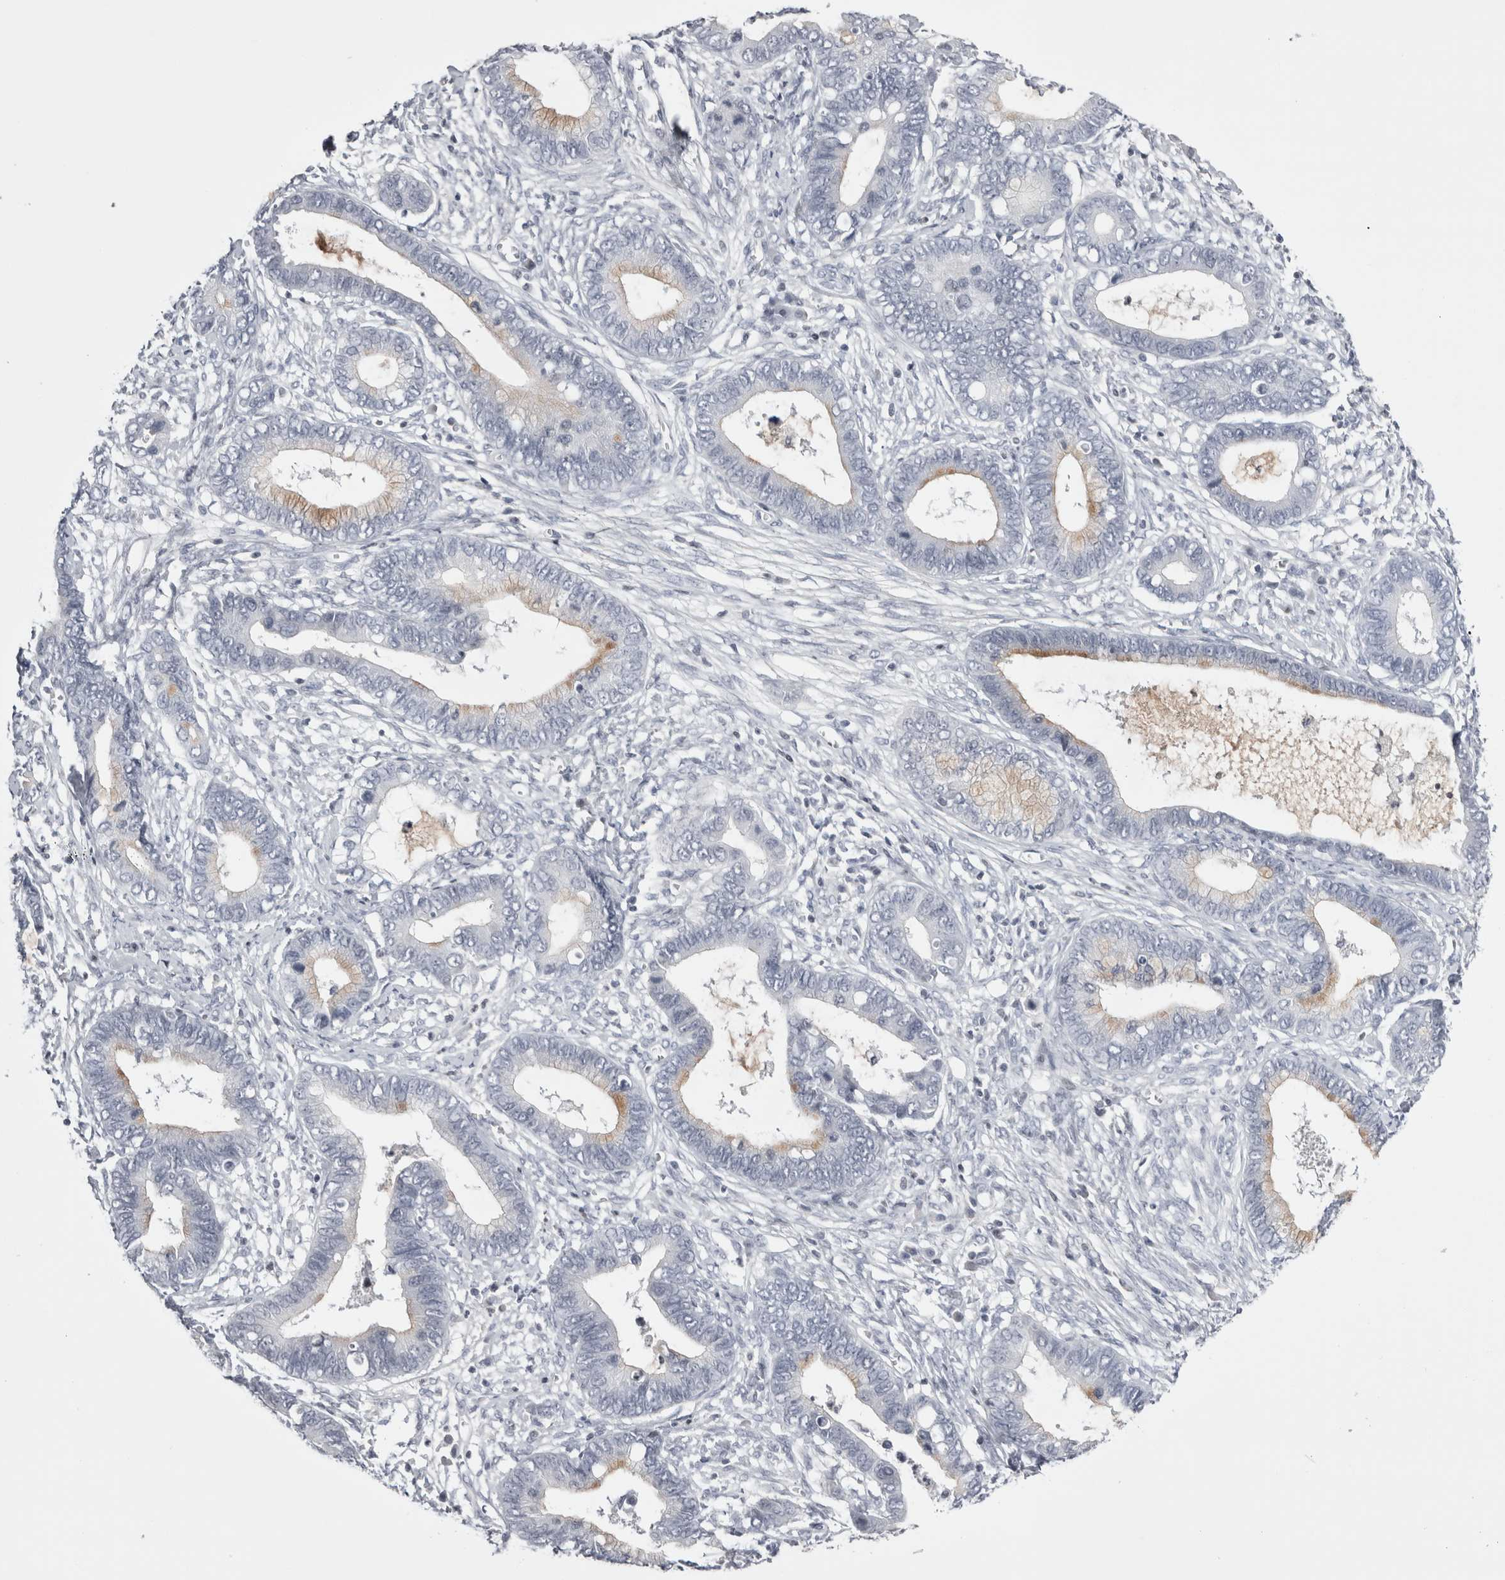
{"staining": {"intensity": "moderate", "quantity": "25%-75%", "location": "cytoplasmic/membranous"}, "tissue": "cervical cancer", "cell_type": "Tumor cells", "image_type": "cancer", "snomed": [{"axis": "morphology", "description": "Adenocarcinoma, NOS"}, {"axis": "topography", "description": "Cervix"}], "caption": "High-magnification brightfield microscopy of adenocarcinoma (cervical) stained with DAB (3,3'-diaminobenzidine) (brown) and counterstained with hematoxylin (blue). tumor cells exhibit moderate cytoplasmic/membranous staining is identified in approximately25%-75% of cells. (DAB IHC with brightfield microscopy, high magnification).", "gene": "FNDC8", "patient": {"sex": "female", "age": 44}}